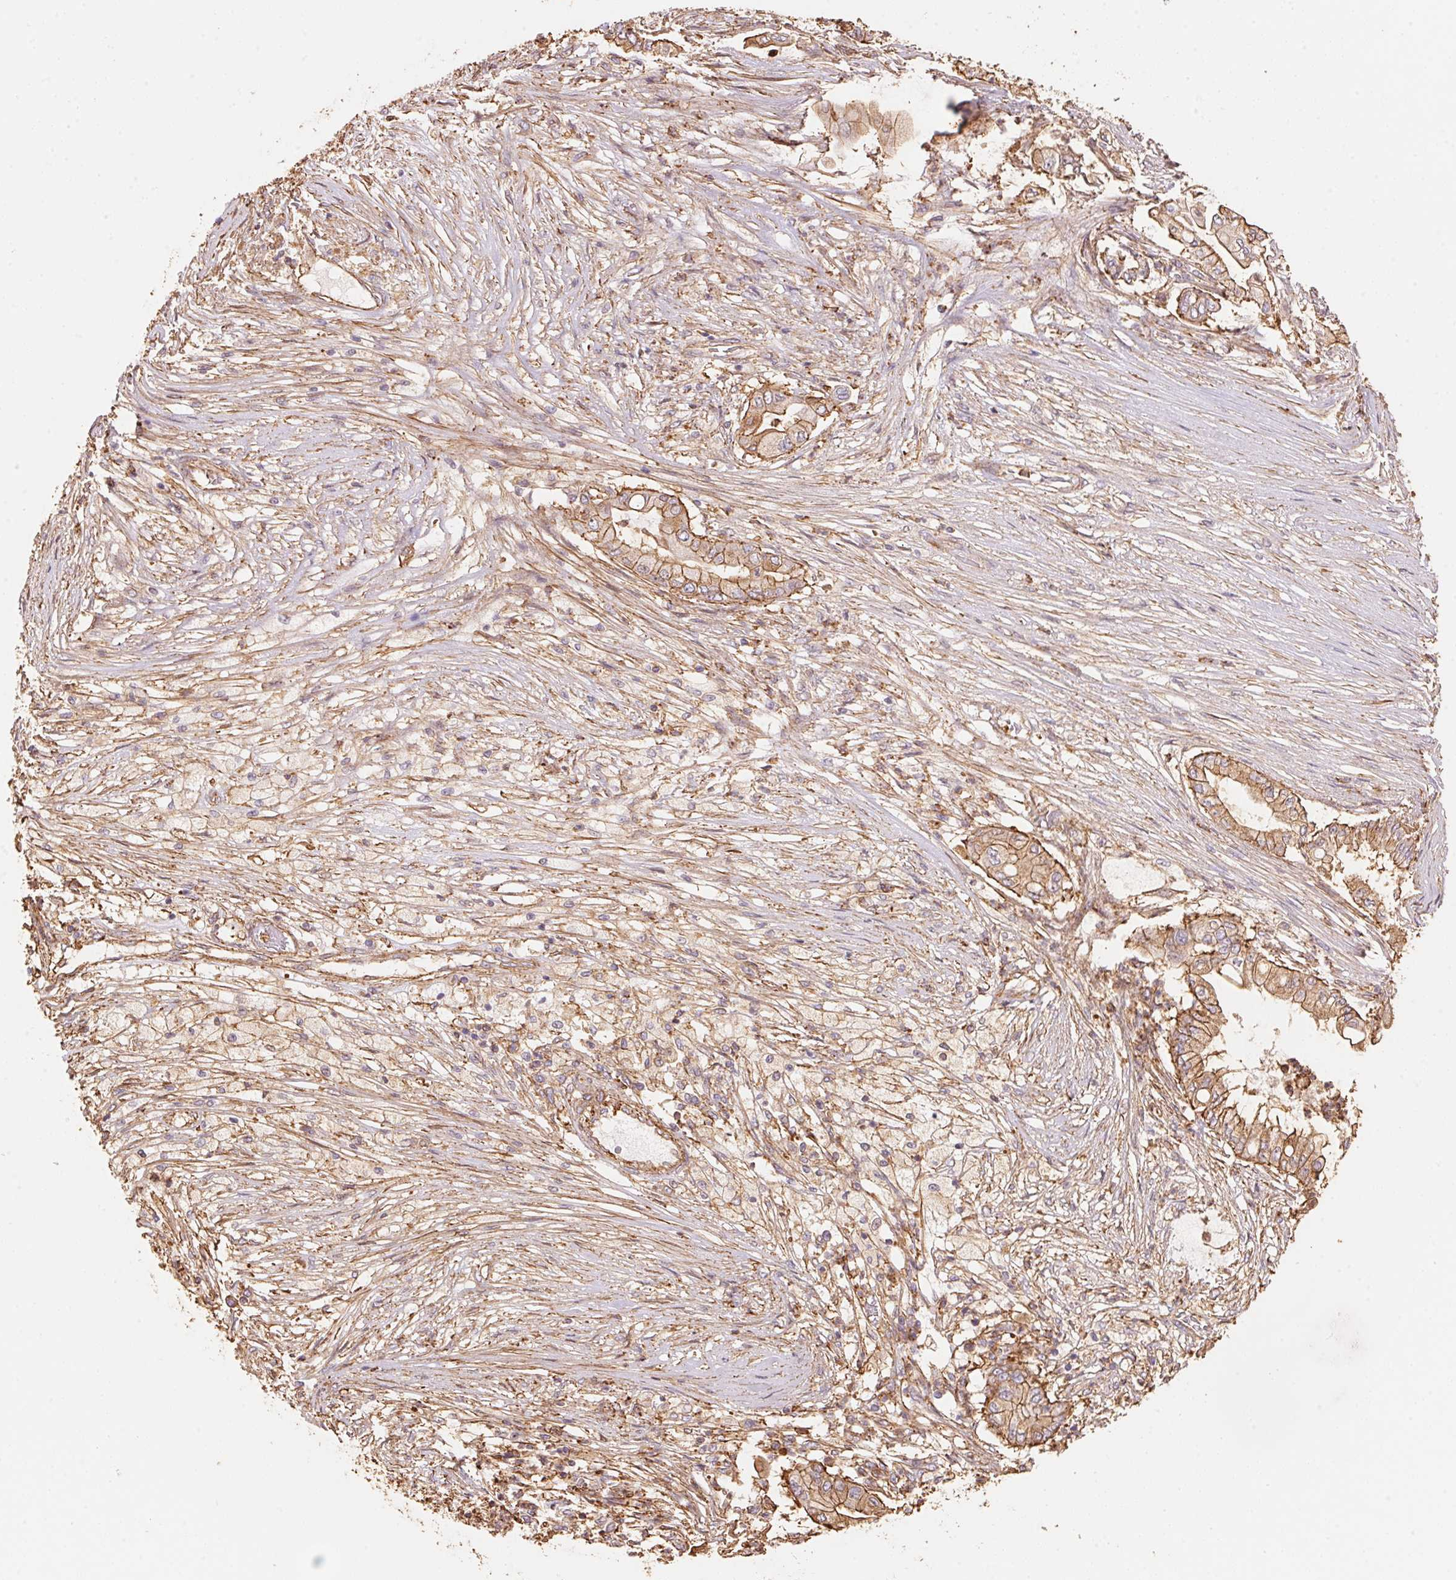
{"staining": {"intensity": "moderate", "quantity": ">75%", "location": "cytoplasmic/membranous"}, "tissue": "pancreatic cancer", "cell_type": "Tumor cells", "image_type": "cancer", "snomed": [{"axis": "morphology", "description": "Adenocarcinoma, NOS"}, {"axis": "topography", "description": "Pancreas"}], "caption": "Protein analysis of pancreatic cancer tissue shows moderate cytoplasmic/membranous expression in approximately >75% of tumor cells. The staining is performed using DAB (3,3'-diaminobenzidine) brown chromogen to label protein expression. The nuclei are counter-stained blue using hematoxylin.", "gene": "FRAS1", "patient": {"sex": "female", "age": 69}}